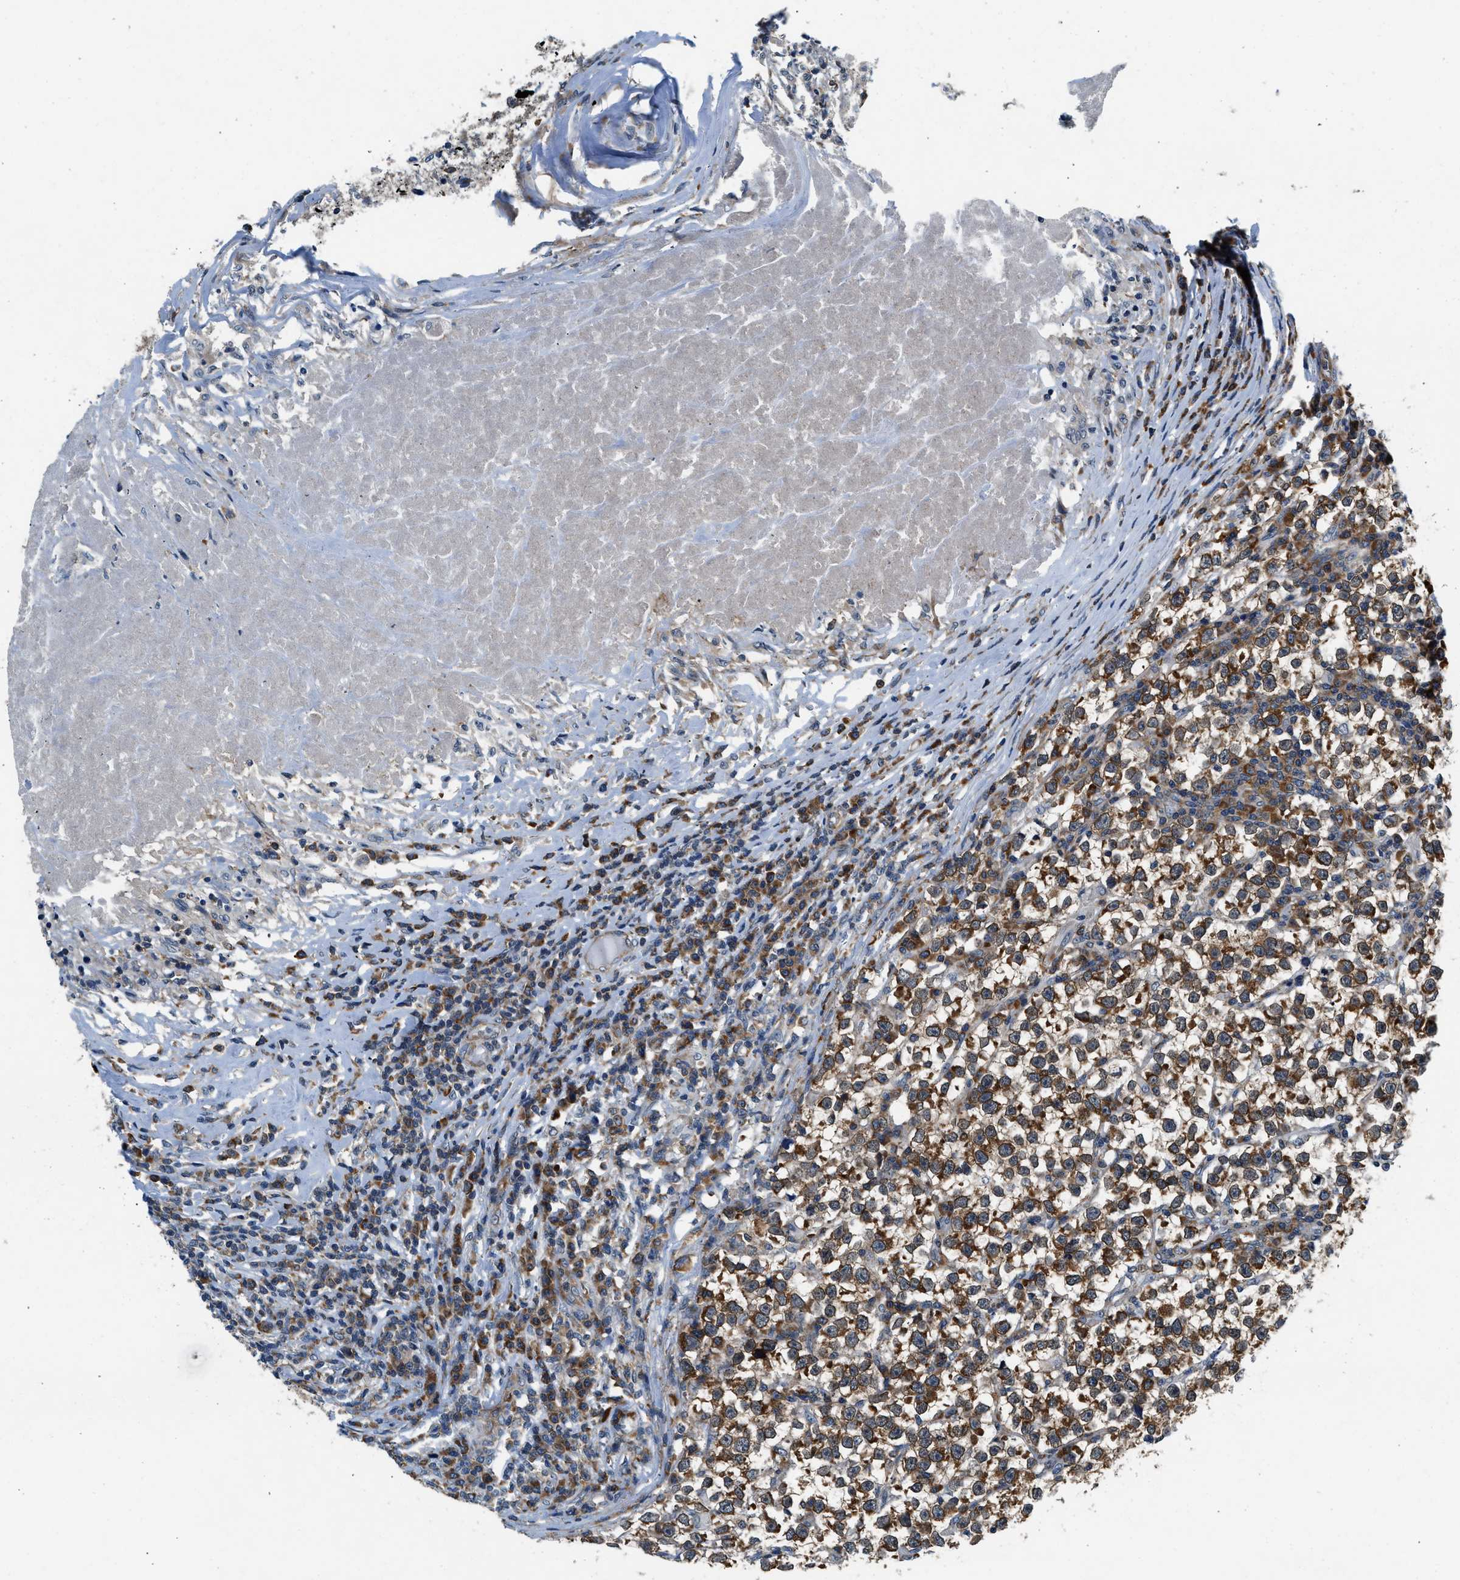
{"staining": {"intensity": "strong", "quantity": "25%-75%", "location": "cytoplasmic/membranous"}, "tissue": "testis cancer", "cell_type": "Tumor cells", "image_type": "cancer", "snomed": [{"axis": "morphology", "description": "Normal tissue, NOS"}, {"axis": "morphology", "description": "Seminoma, NOS"}, {"axis": "topography", "description": "Testis"}], "caption": "The photomicrograph reveals immunohistochemical staining of testis cancer (seminoma). There is strong cytoplasmic/membranous staining is identified in approximately 25%-75% of tumor cells. (IHC, brightfield microscopy, high magnification).", "gene": "PA2G4", "patient": {"sex": "male", "age": 43}}